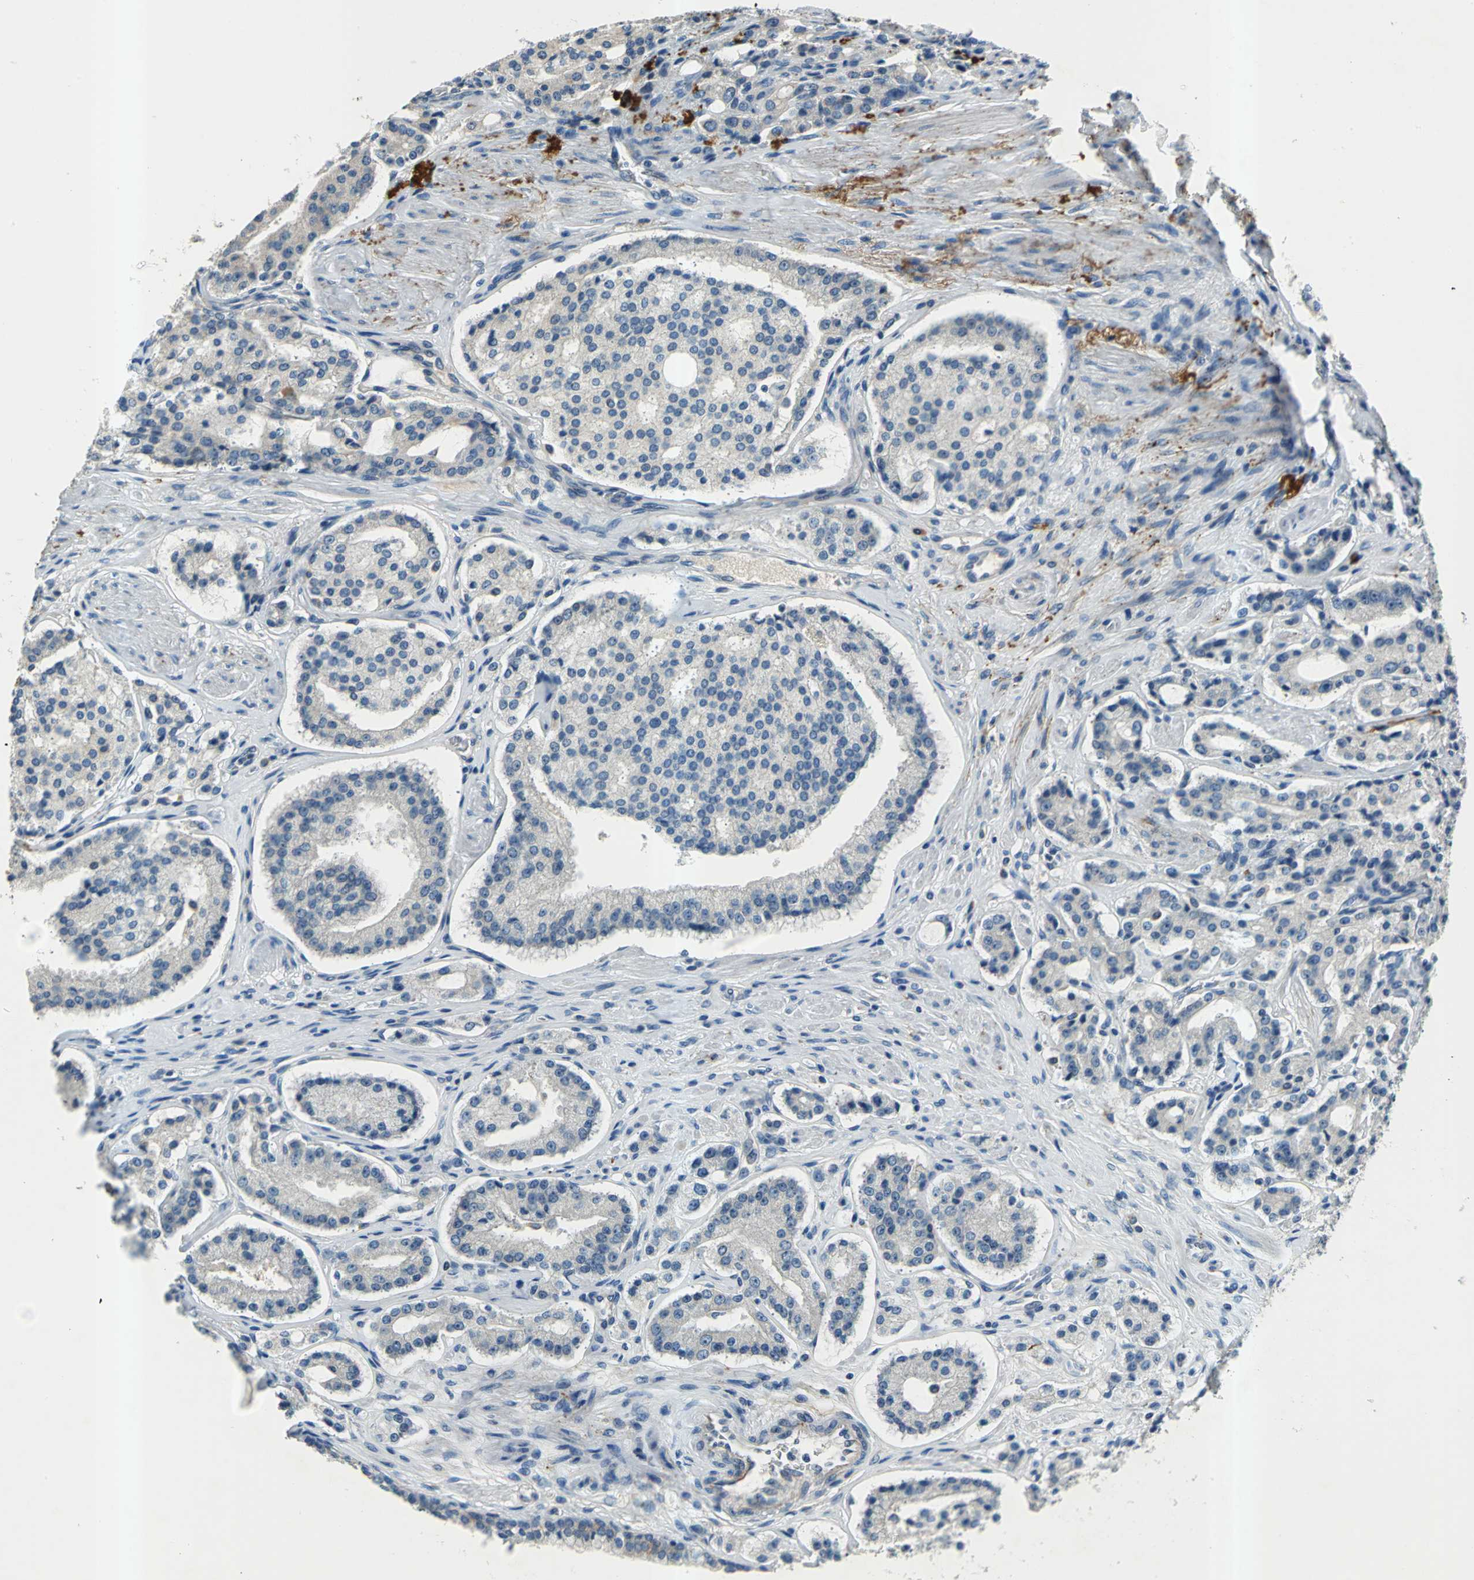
{"staining": {"intensity": "negative", "quantity": "none", "location": "none"}, "tissue": "prostate cancer", "cell_type": "Tumor cells", "image_type": "cancer", "snomed": [{"axis": "morphology", "description": "Adenocarcinoma, Medium grade"}, {"axis": "topography", "description": "Prostate"}], "caption": "DAB immunohistochemical staining of human prostate adenocarcinoma (medium-grade) reveals no significant expression in tumor cells.", "gene": "SLC16A7", "patient": {"sex": "male", "age": 72}}